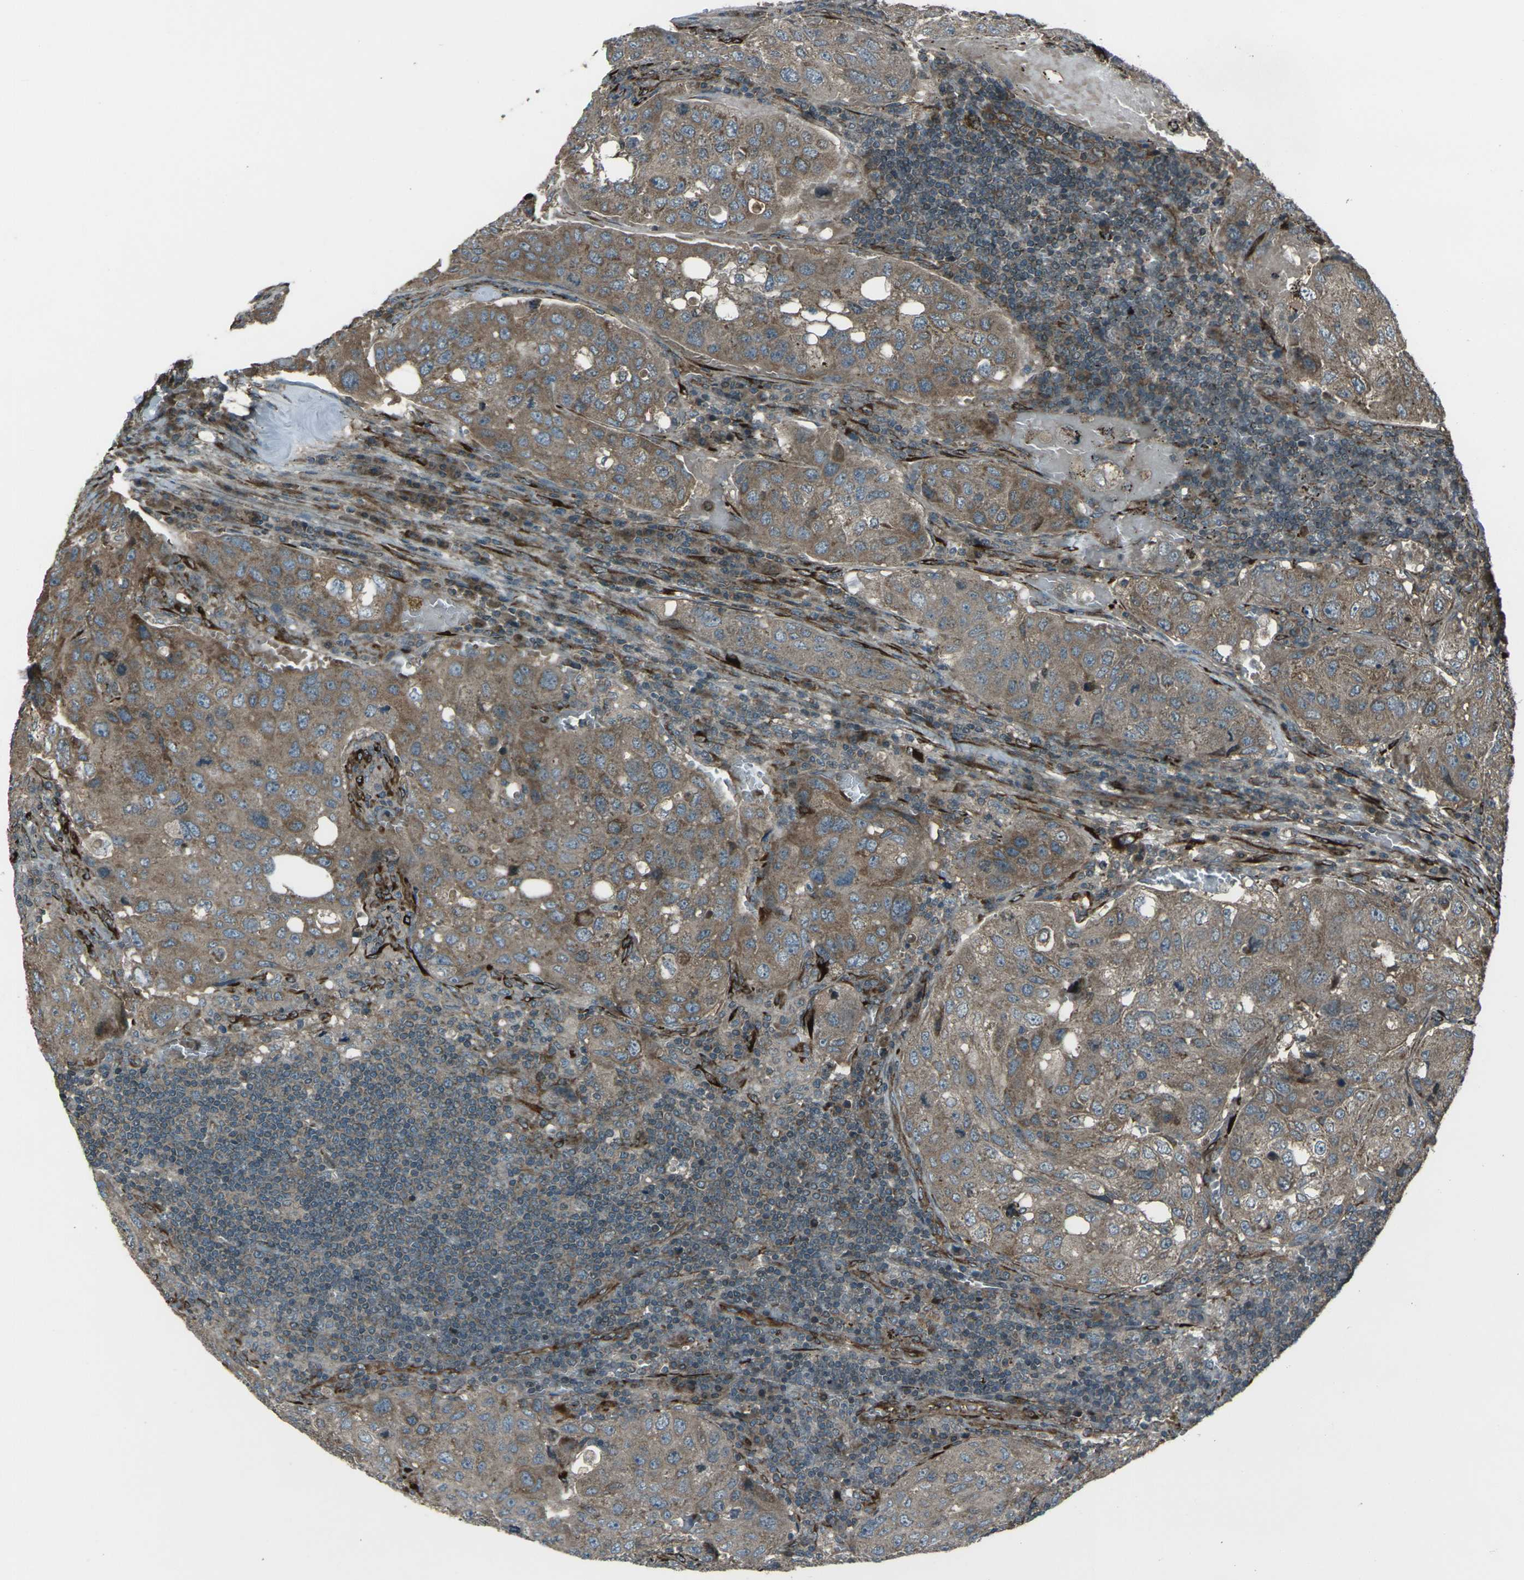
{"staining": {"intensity": "moderate", "quantity": ">75%", "location": "cytoplasmic/membranous"}, "tissue": "urothelial cancer", "cell_type": "Tumor cells", "image_type": "cancer", "snomed": [{"axis": "morphology", "description": "Urothelial carcinoma, High grade"}, {"axis": "topography", "description": "Lymph node"}, {"axis": "topography", "description": "Urinary bladder"}], "caption": "Protein expression analysis of high-grade urothelial carcinoma displays moderate cytoplasmic/membranous staining in approximately >75% of tumor cells.", "gene": "LSMEM1", "patient": {"sex": "male", "age": 51}}